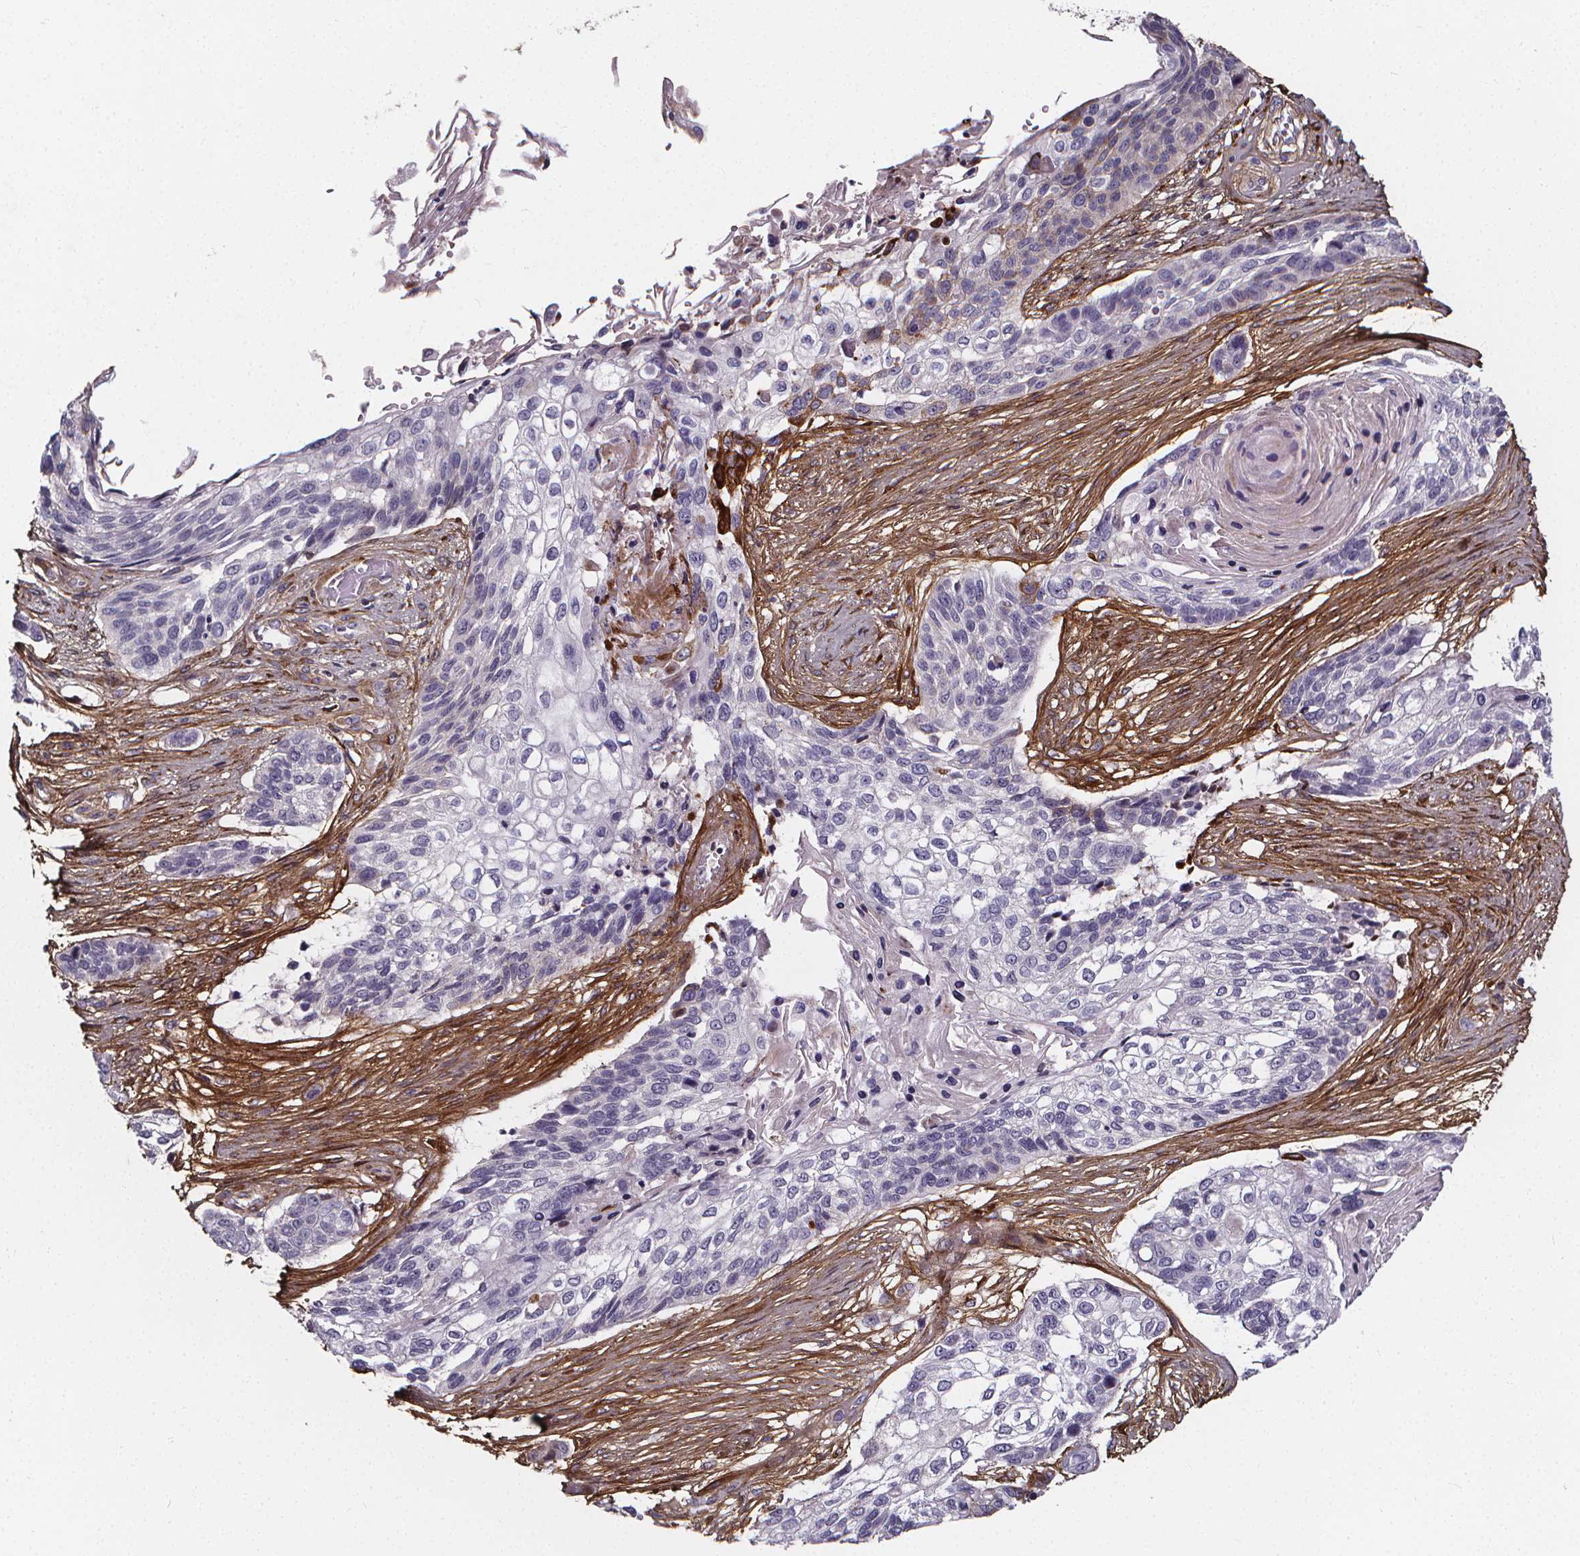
{"staining": {"intensity": "negative", "quantity": "none", "location": "none"}, "tissue": "lung cancer", "cell_type": "Tumor cells", "image_type": "cancer", "snomed": [{"axis": "morphology", "description": "Squamous cell carcinoma, NOS"}, {"axis": "topography", "description": "Lung"}], "caption": "Immunohistochemical staining of human squamous cell carcinoma (lung) displays no significant positivity in tumor cells.", "gene": "AEBP1", "patient": {"sex": "male", "age": 69}}